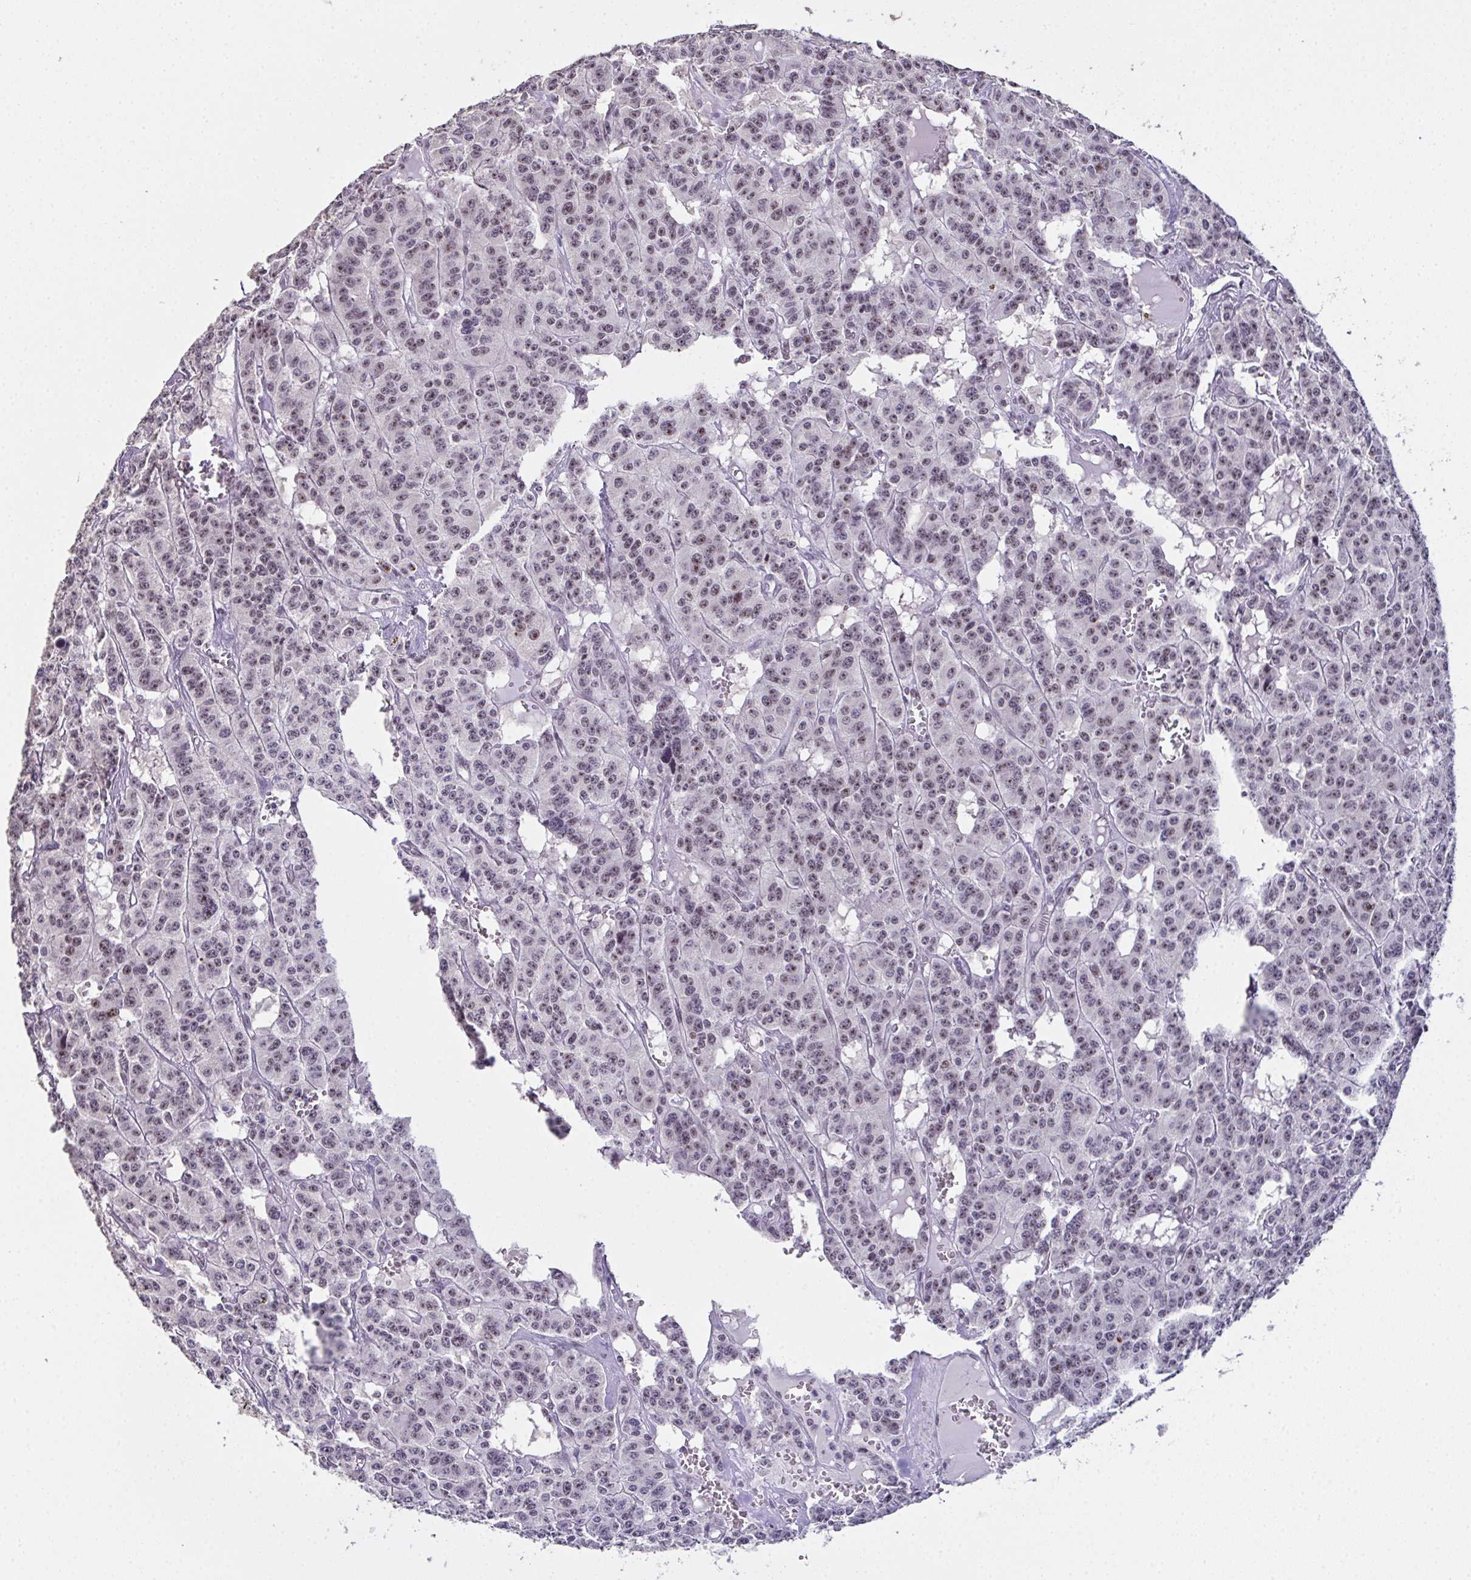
{"staining": {"intensity": "weak", "quantity": "25%-75%", "location": "nuclear"}, "tissue": "carcinoid", "cell_type": "Tumor cells", "image_type": "cancer", "snomed": [{"axis": "morphology", "description": "Carcinoid, malignant, NOS"}, {"axis": "topography", "description": "Lung"}], "caption": "There is low levels of weak nuclear expression in tumor cells of carcinoid, as demonstrated by immunohistochemical staining (brown color).", "gene": "ZNF800", "patient": {"sex": "female", "age": 71}}